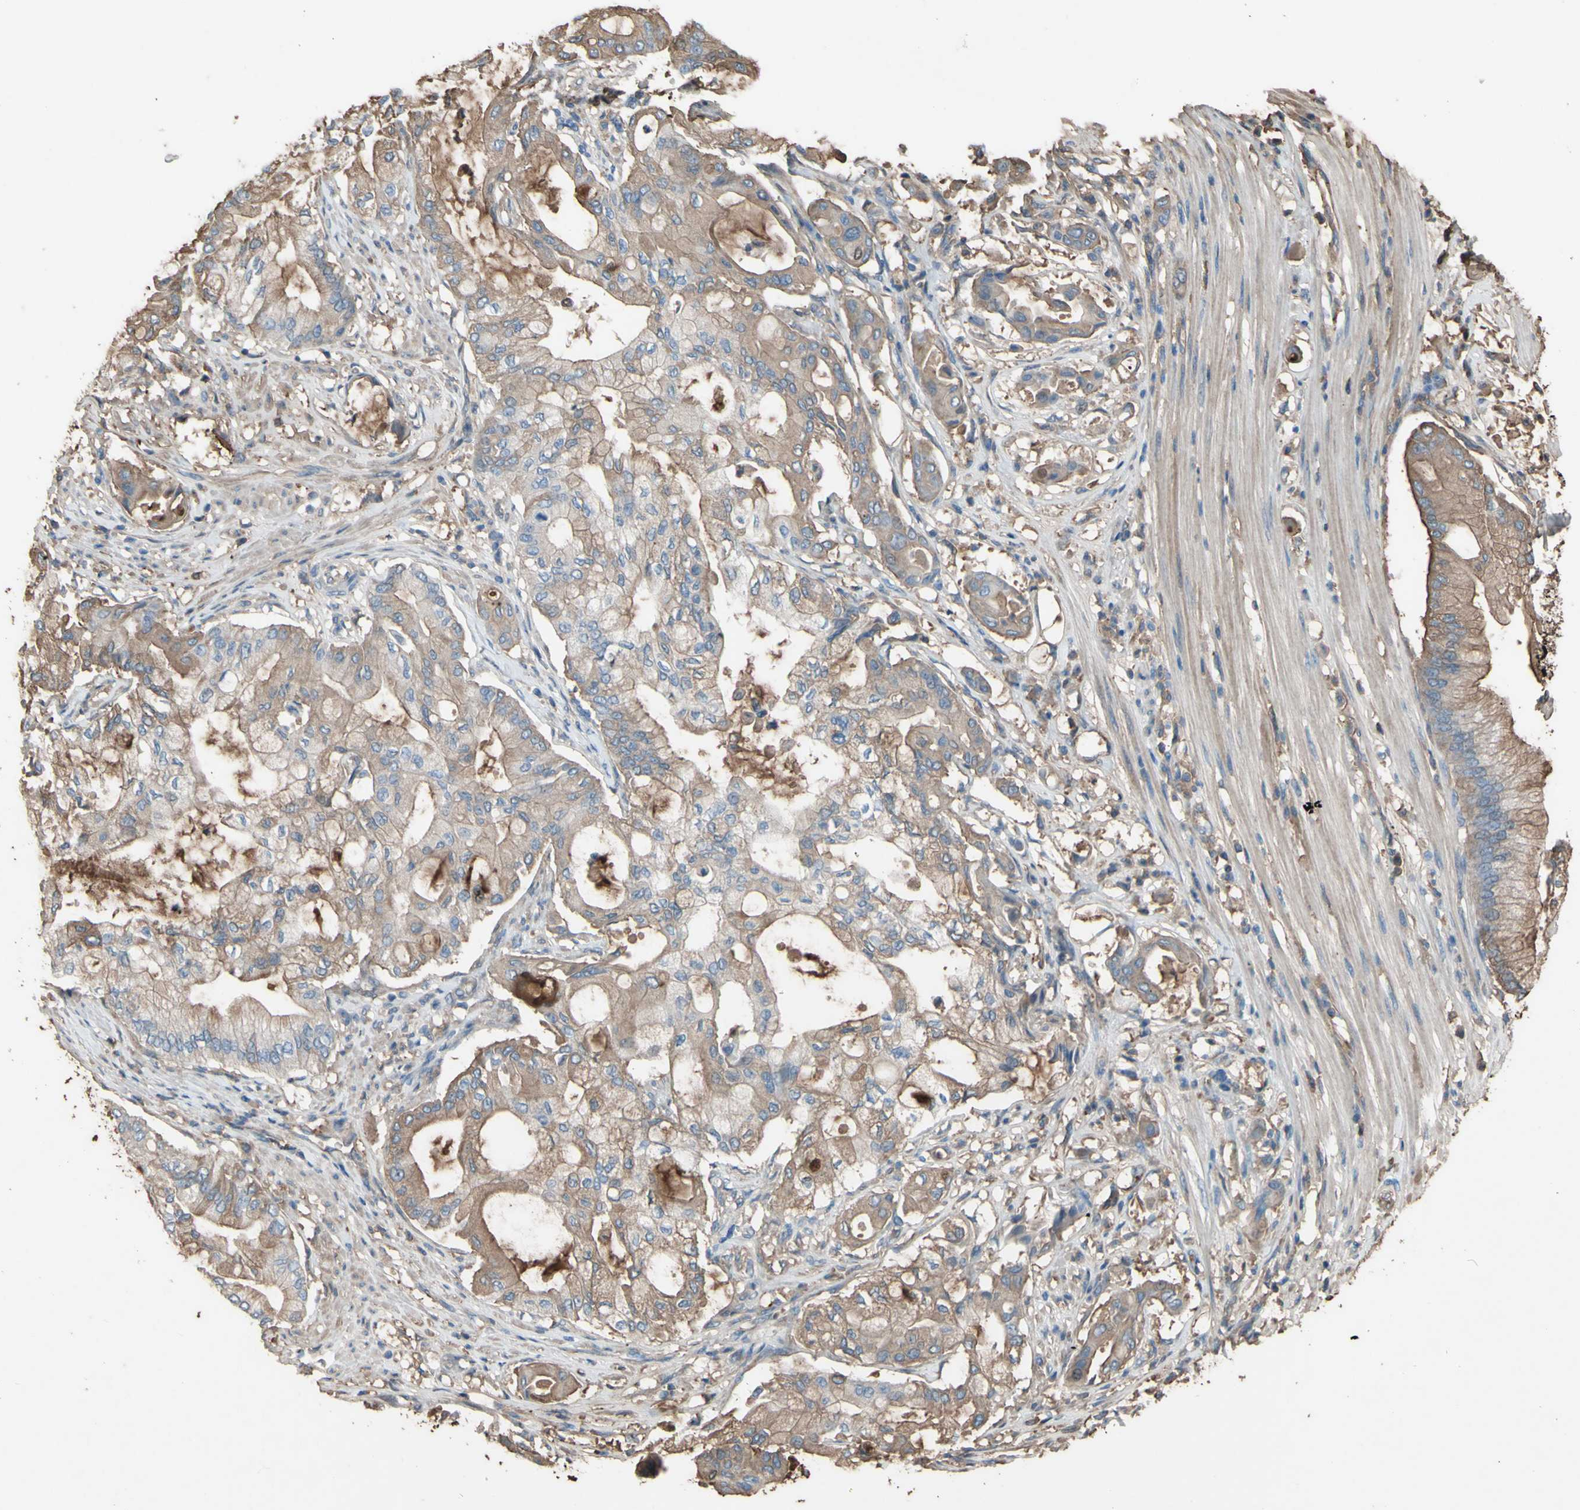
{"staining": {"intensity": "moderate", "quantity": "25%-75%", "location": "cytoplasmic/membranous"}, "tissue": "pancreatic cancer", "cell_type": "Tumor cells", "image_type": "cancer", "snomed": [{"axis": "morphology", "description": "Adenocarcinoma, NOS"}, {"axis": "morphology", "description": "Adenocarcinoma, metastatic, NOS"}, {"axis": "topography", "description": "Lymph node"}, {"axis": "topography", "description": "Pancreas"}, {"axis": "topography", "description": "Duodenum"}], "caption": "Protein expression analysis of adenocarcinoma (pancreatic) demonstrates moderate cytoplasmic/membranous staining in approximately 25%-75% of tumor cells. The staining was performed using DAB (3,3'-diaminobenzidine), with brown indicating positive protein expression. Nuclei are stained blue with hematoxylin.", "gene": "PTGDS", "patient": {"sex": "female", "age": 64}}